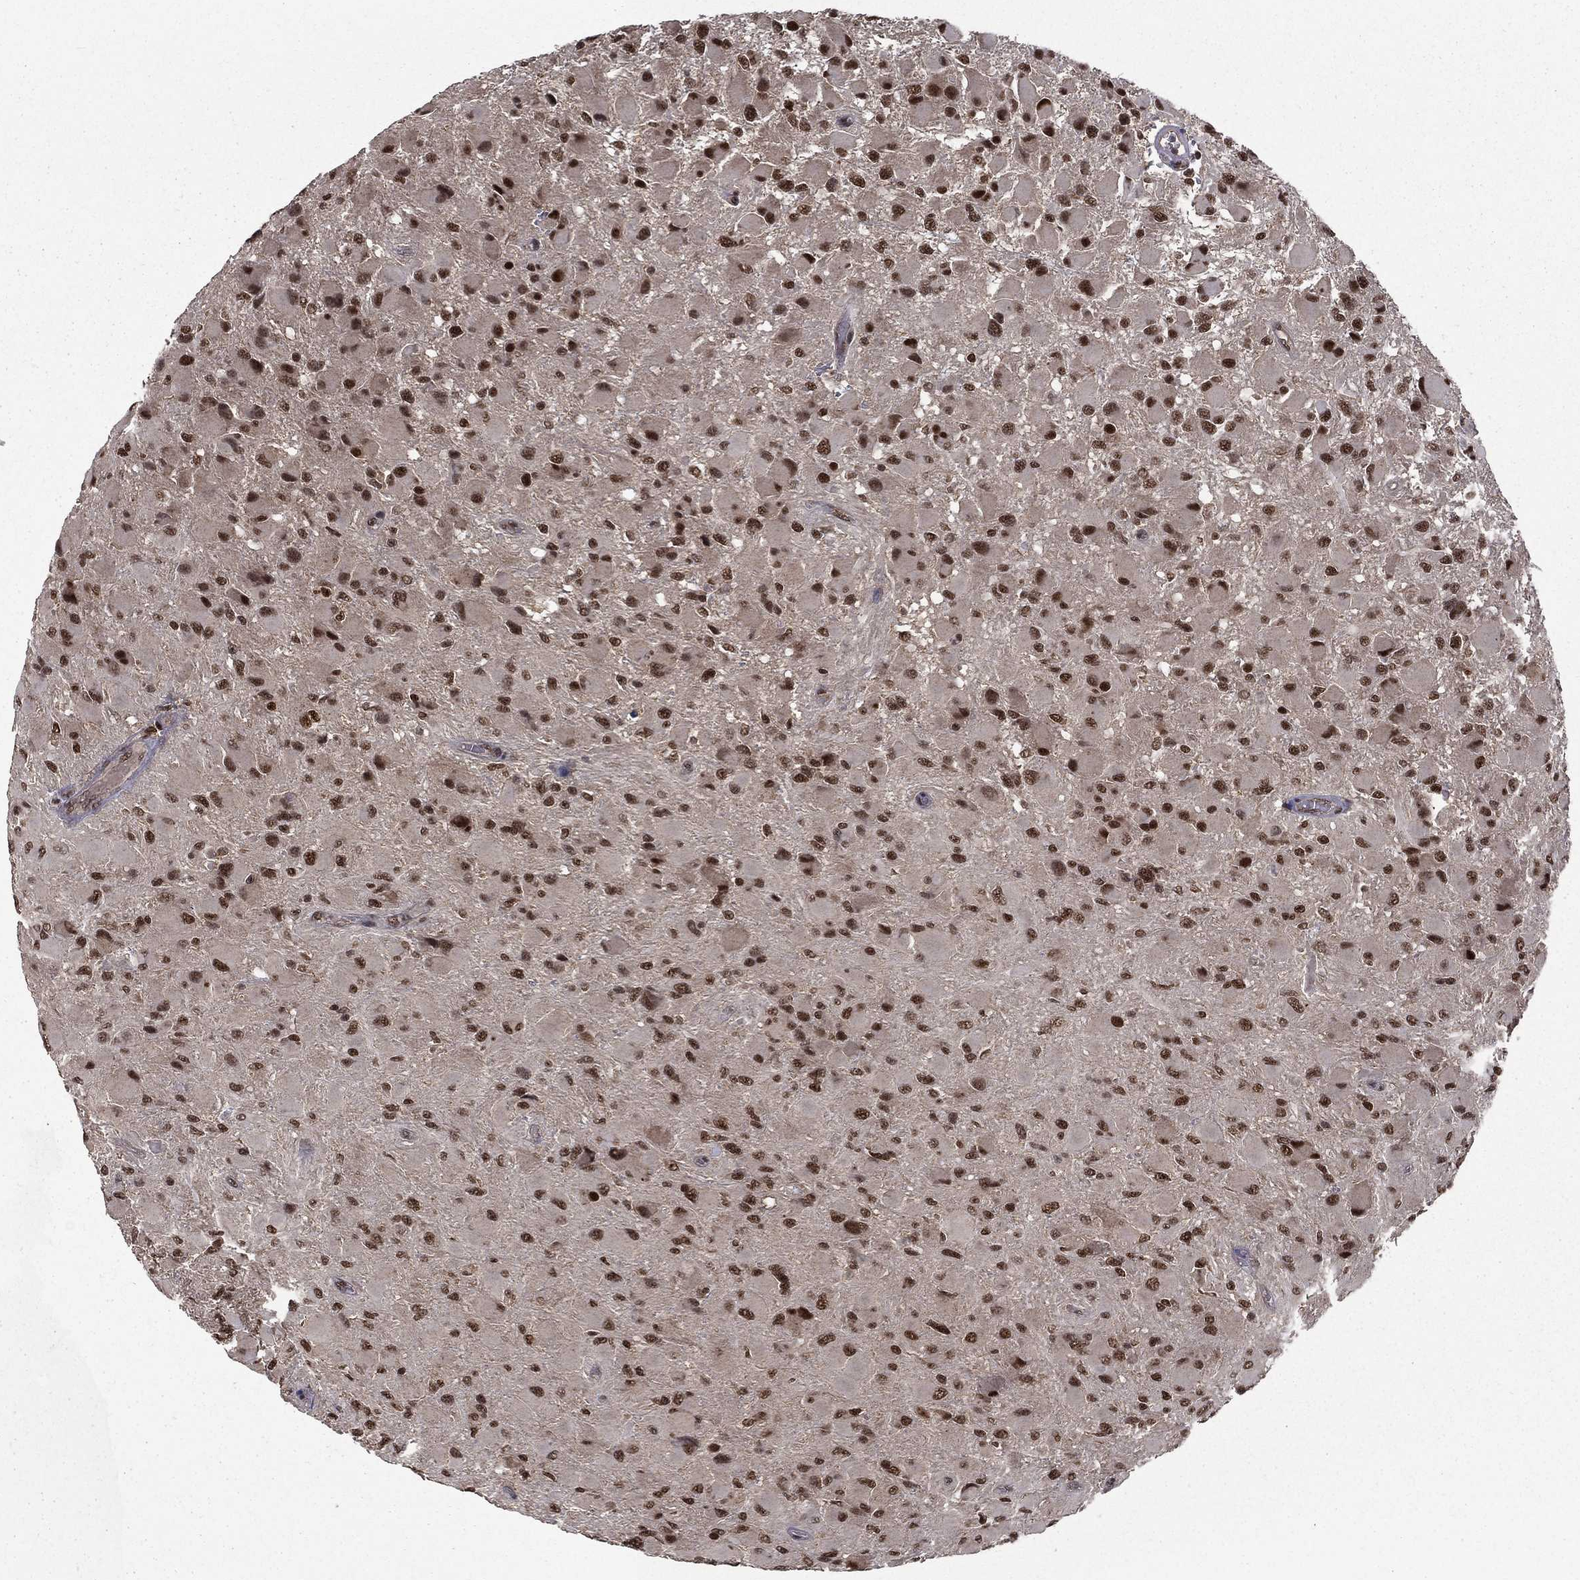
{"staining": {"intensity": "moderate", "quantity": ">75%", "location": "nuclear"}, "tissue": "glioma", "cell_type": "Tumor cells", "image_type": "cancer", "snomed": [{"axis": "morphology", "description": "Glioma, malignant, High grade"}, {"axis": "topography", "description": "Cerebral cortex"}], "caption": "The image shows staining of malignant high-grade glioma, revealing moderate nuclear protein expression (brown color) within tumor cells.", "gene": "JMJD6", "patient": {"sex": "female", "age": 36}}